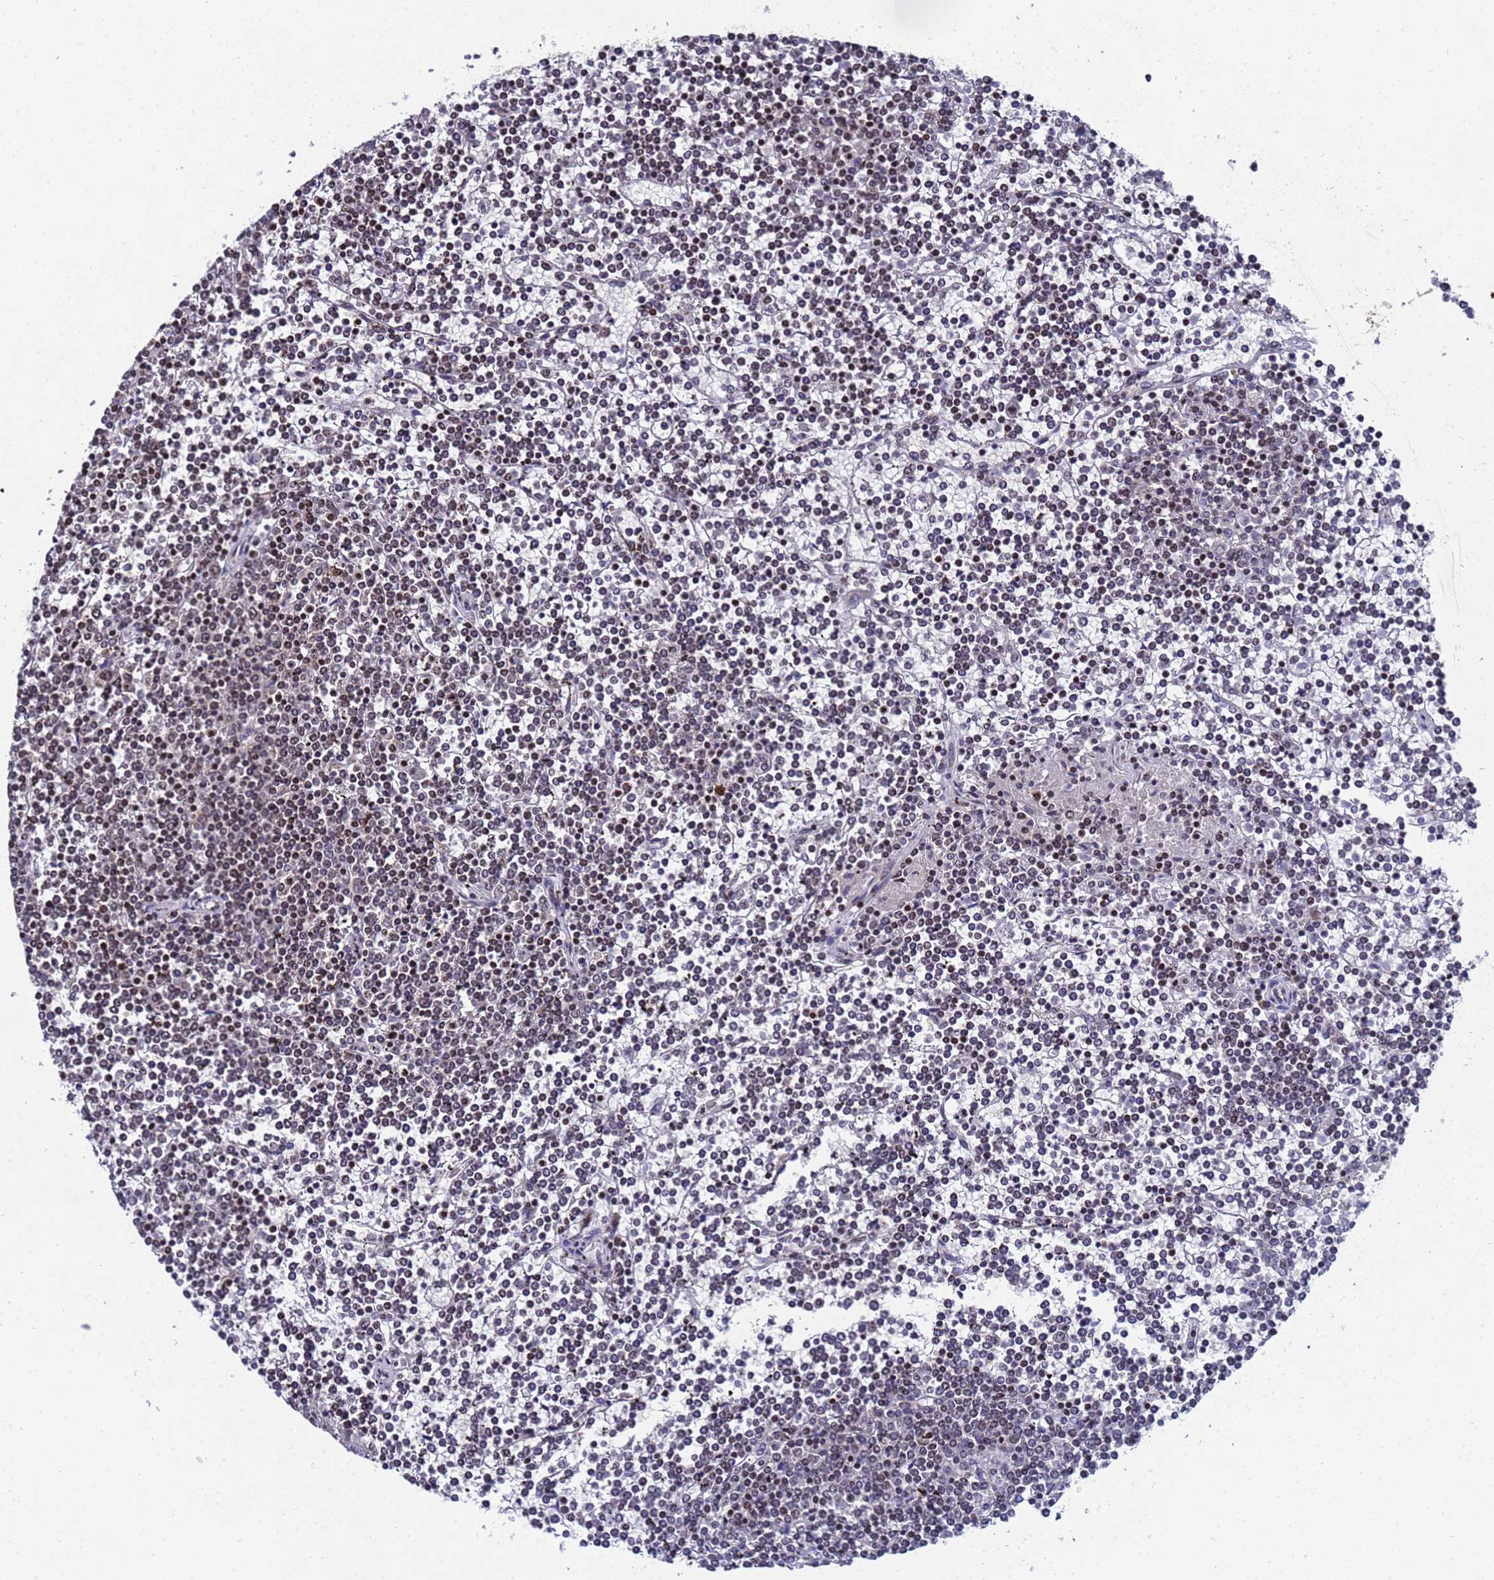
{"staining": {"intensity": "negative", "quantity": "none", "location": "none"}, "tissue": "lymphoma", "cell_type": "Tumor cells", "image_type": "cancer", "snomed": [{"axis": "morphology", "description": "Malignant lymphoma, non-Hodgkin's type, Low grade"}, {"axis": "topography", "description": "Spleen"}], "caption": "Histopathology image shows no protein positivity in tumor cells of lymphoma tissue.", "gene": "NSUN6", "patient": {"sex": "female", "age": 19}}